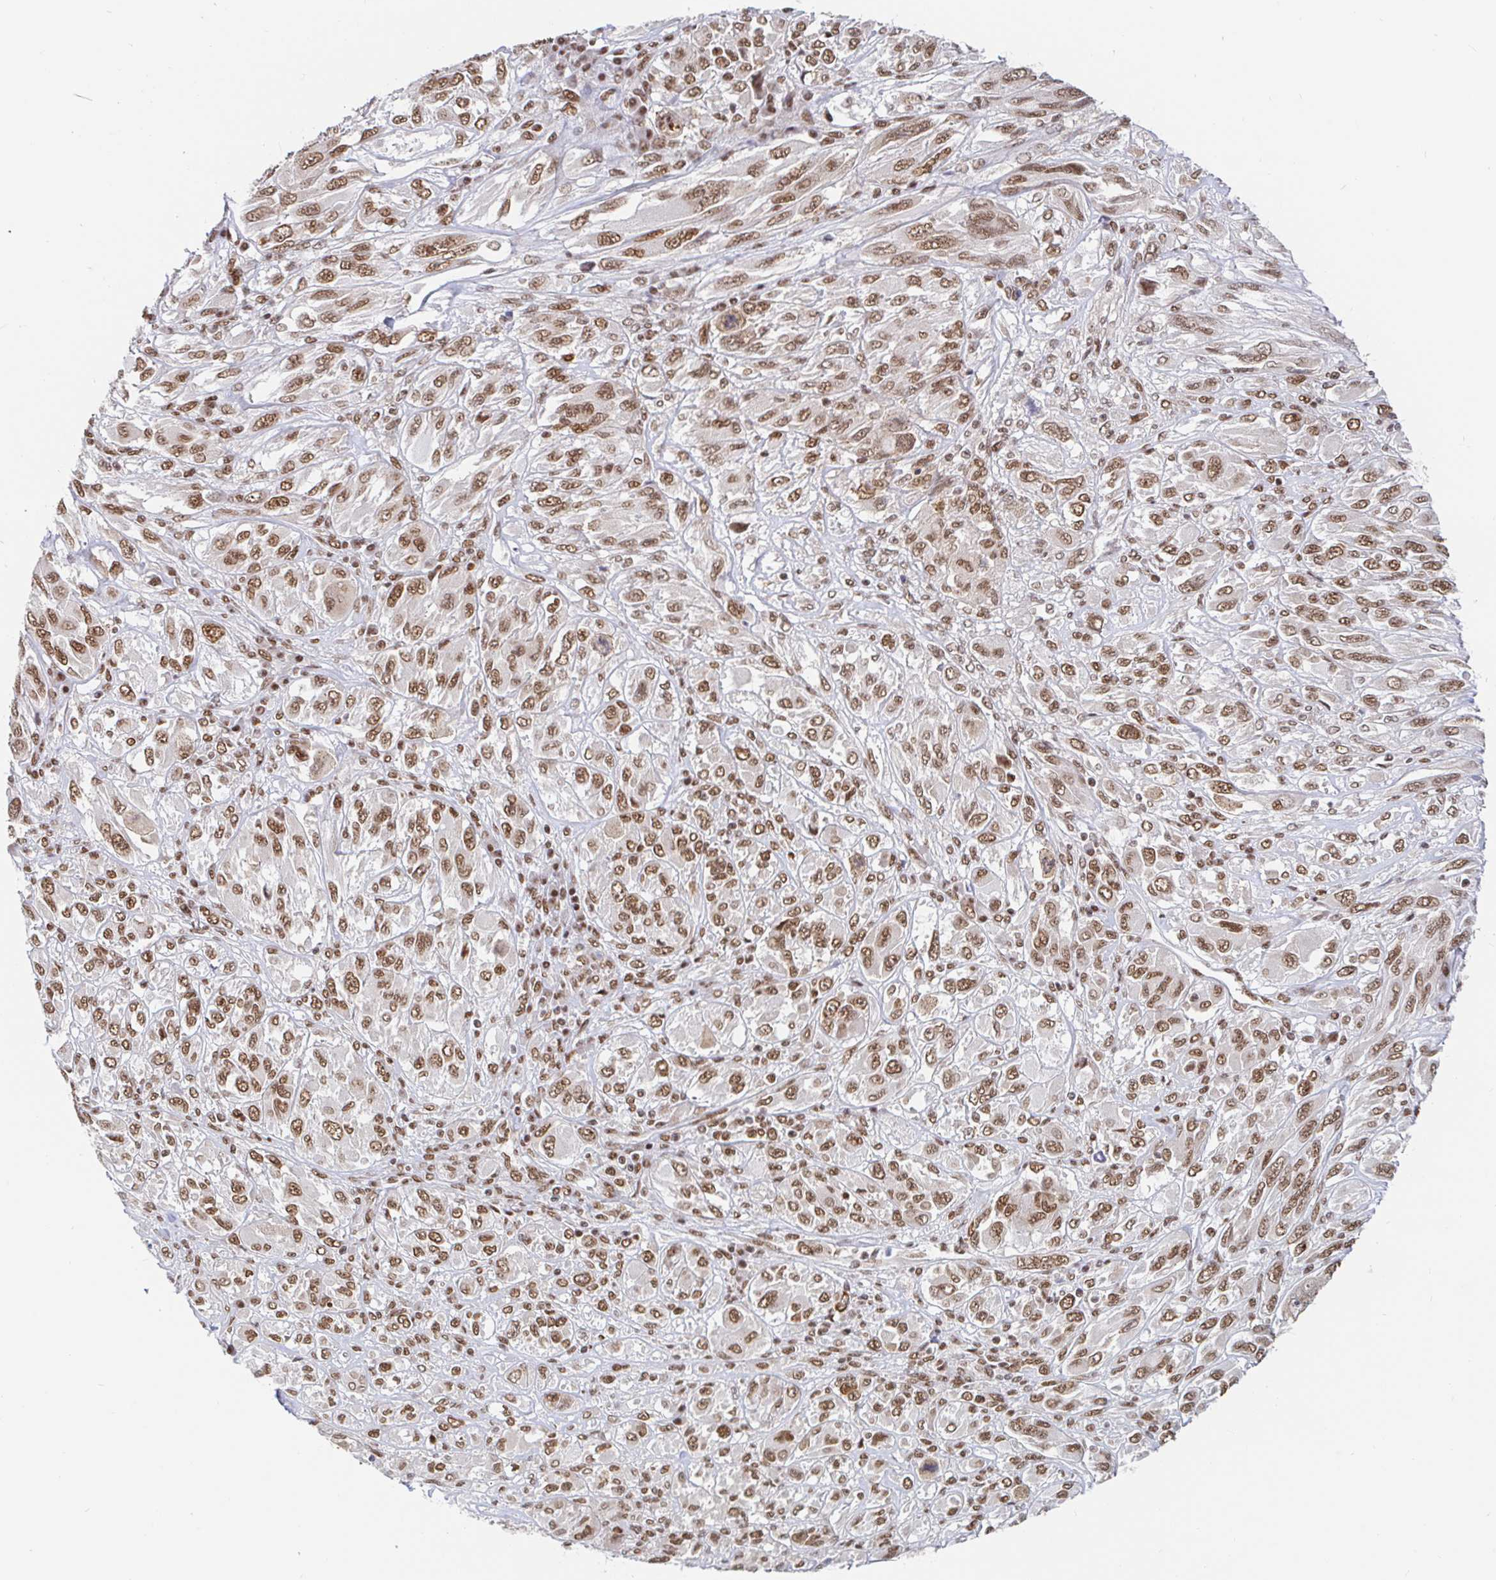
{"staining": {"intensity": "moderate", "quantity": ">75%", "location": "nuclear"}, "tissue": "melanoma", "cell_type": "Tumor cells", "image_type": "cancer", "snomed": [{"axis": "morphology", "description": "Malignant melanoma, NOS"}, {"axis": "topography", "description": "Skin"}], "caption": "Brown immunohistochemical staining in human melanoma exhibits moderate nuclear positivity in about >75% of tumor cells. The protein of interest is stained brown, and the nuclei are stained in blue (DAB (3,3'-diaminobenzidine) IHC with brightfield microscopy, high magnification).", "gene": "RBMX", "patient": {"sex": "female", "age": 91}}